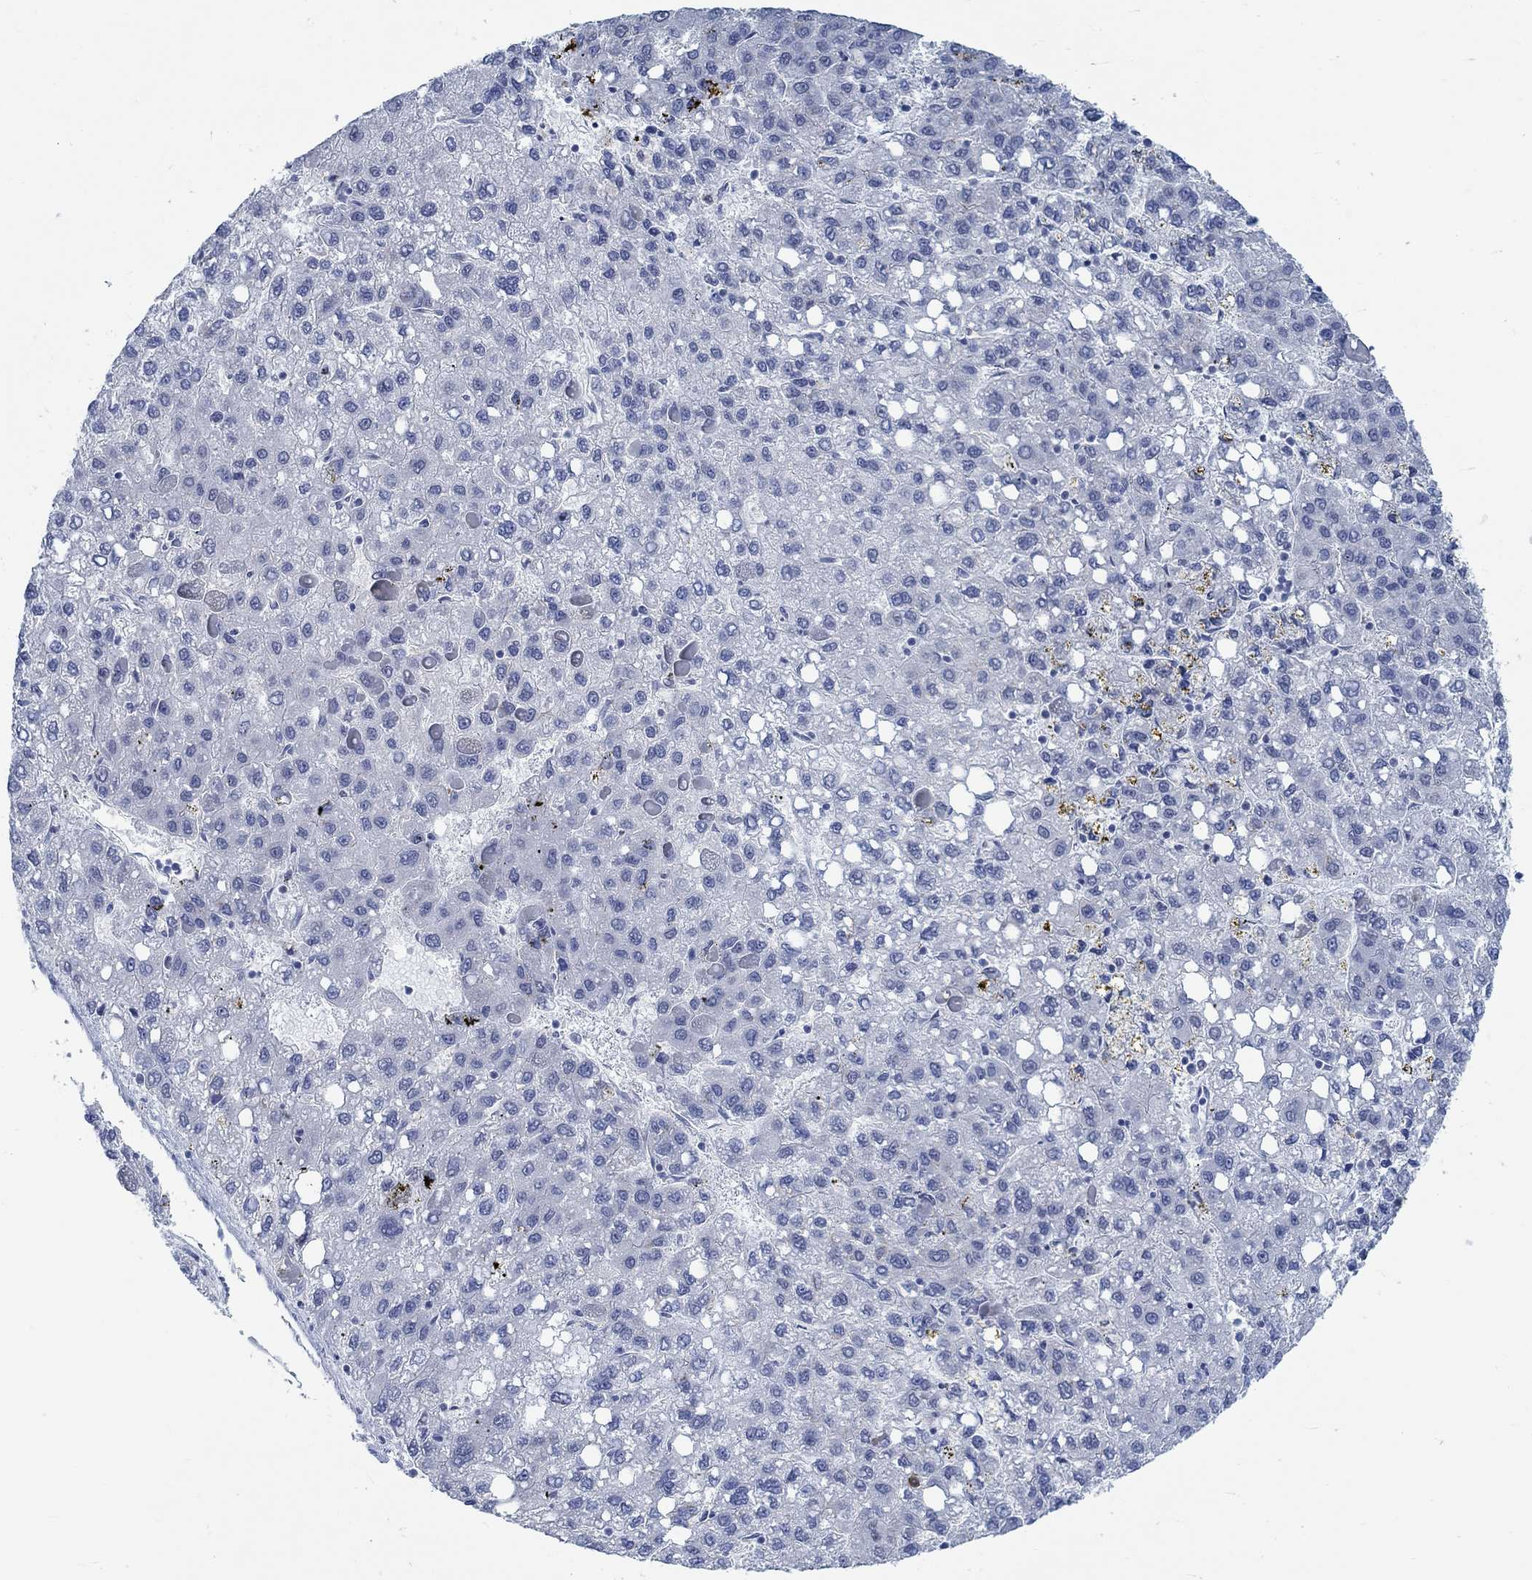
{"staining": {"intensity": "negative", "quantity": "none", "location": "none"}, "tissue": "liver cancer", "cell_type": "Tumor cells", "image_type": "cancer", "snomed": [{"axis": "morphology", "description": "Carcinoma, Hepatocellular, NOS"}, {"axis": "topography", "description": "Liver"}], "caption": "Immunohistochemical staining of liver cancer (hepatocellular carcinoma) displays no significant expression in tumor cells.", "gene": "TEKT4", "patient": {"sex": "female", "age": 82}}